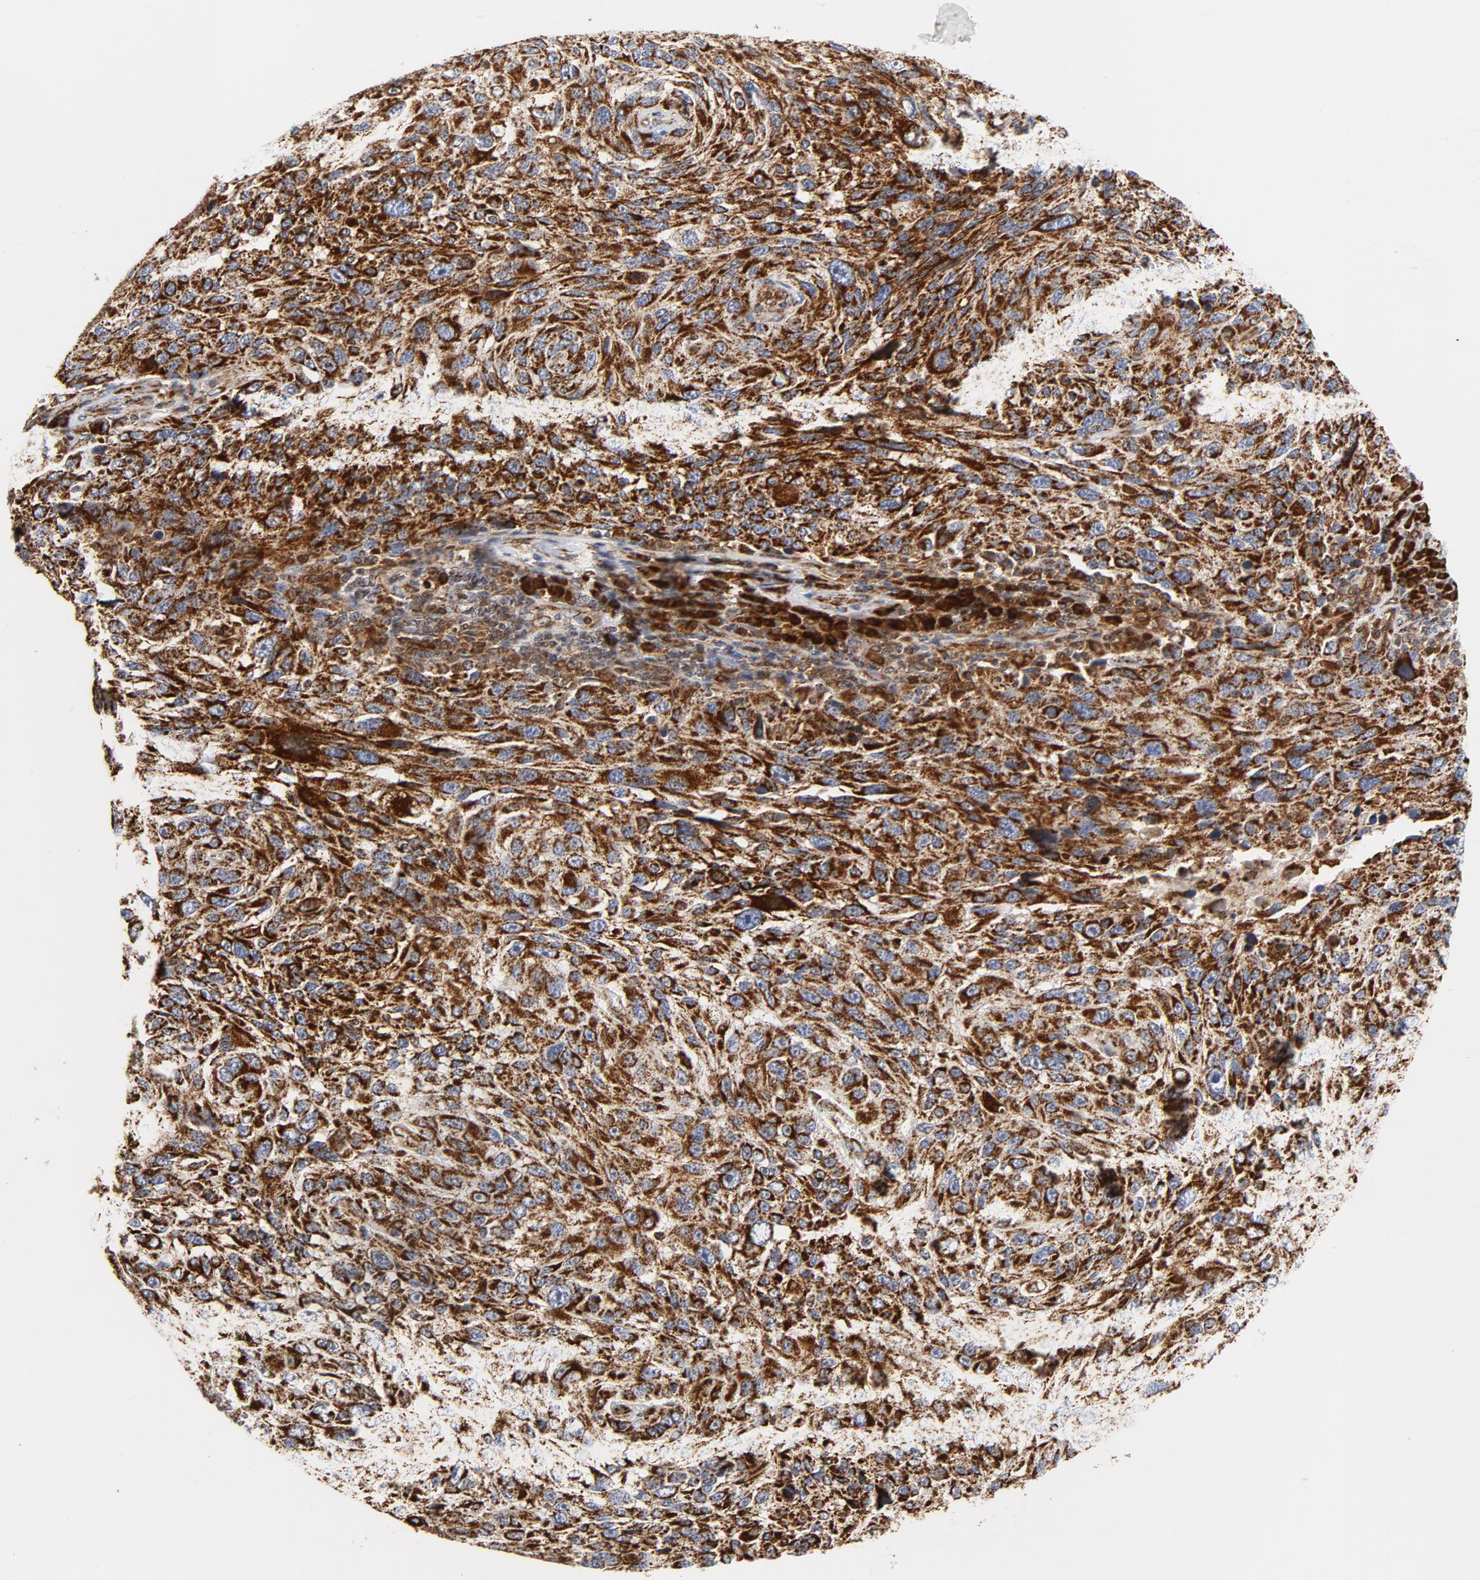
{"staining": {"intensity": "strong", "quantity": ">75%", "location": "cytoplasmic/membranous"}, "tissue": "melanoma", "cell_type": "Tumor cells", "image_type": "cancer", "snomed": [{"axis": "morphology", "description": "Malignant melanoma, NOS"}, {"axis": "topography", "description": "Skin"}], "caption": "Melanoma tissue displays strong cytoplasmic/membranous positivity in about >75% of tumor cells", "gene": "CYCS", "patient": {"sex": "male", "age": 53}}